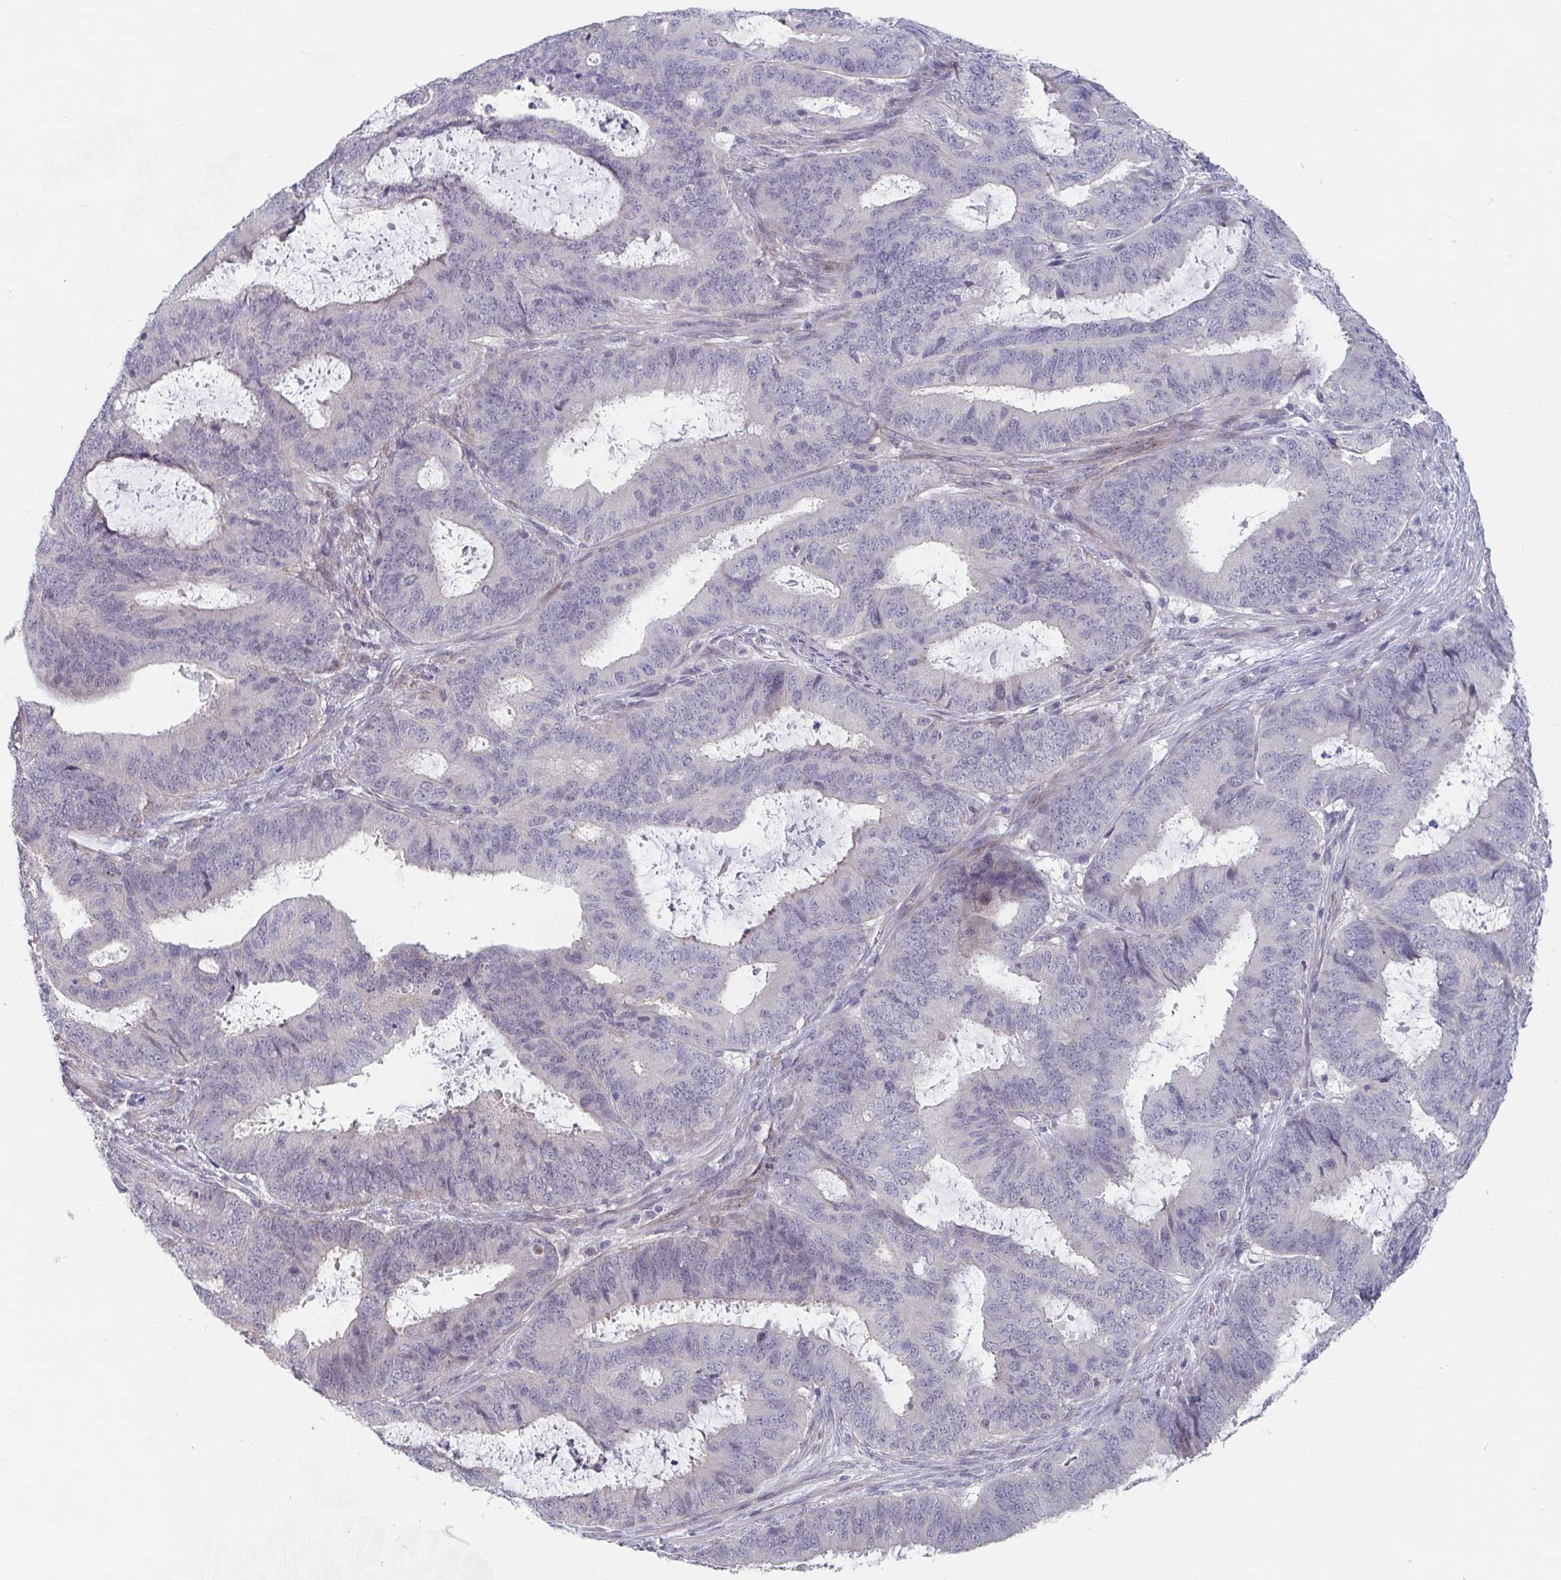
{"staining": {"intensity": "negative", "quantity": "none", "location": "none"}, "tissue": "endometrial cancer", "cell_type": "Tumor cells", "image_type": "cancer", "snomed": [{"axis": "morphology", "description": "Adenocarcinoma, NOS"}, {"axis": "topography", "description": "Endometrium"}], "caption": "Endometrial adenocarcinoma was stained to show a protein in brown. There is no significant staining in tumor cells. The staining was performed using DAB to visualize the protein expression in brown, while the nuclei were stained in blue with hematoxylin (Magnification: 20x).", "gene": "FAM156B", "patient": {"sex": "female", "age": 51}}